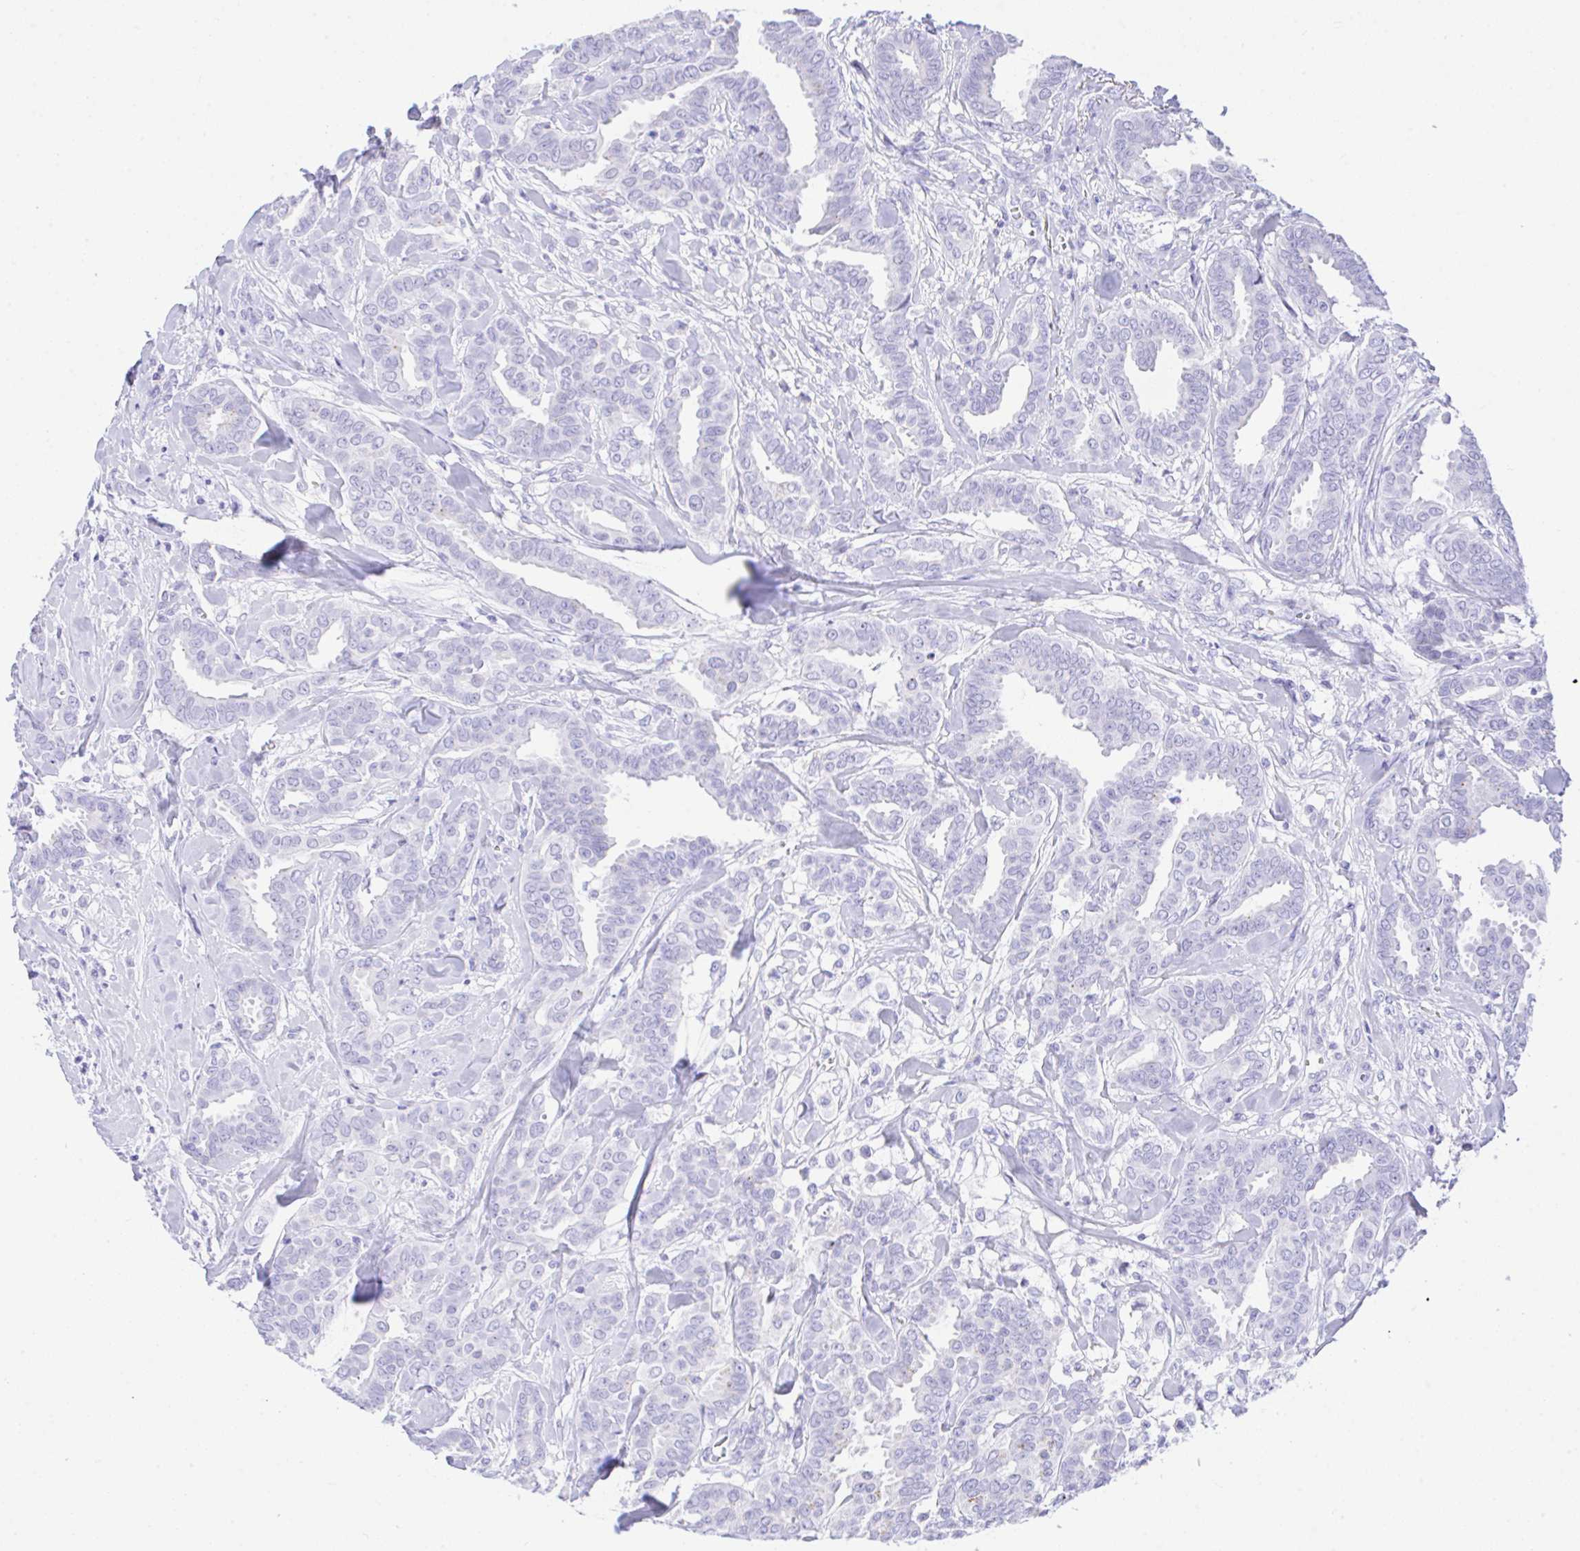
{"staining": {"intensity": "negative", "quantity": "none", "location": "none"}, "tissue": "breast cancer", "cell_type": "Tumor cells", "image_type": "cancer", "snomed": [{"axis": "morphology", "description": "Duct carcinoma"}, {"axis": "topography", "description": "Breast"}], "caption": "This is a image of immunohistochemistry staining of invasive ductal carcinoma (breast), which shows no staining in tumor cells. Brightfield microscopy of IHC stained with DAB (3,3'-diaminobenzidine) (brown) and hematoxylin (blue), captured at high magnification.", "gene": "SELENOV", "patient": {"sex": "female", "age": 45}}